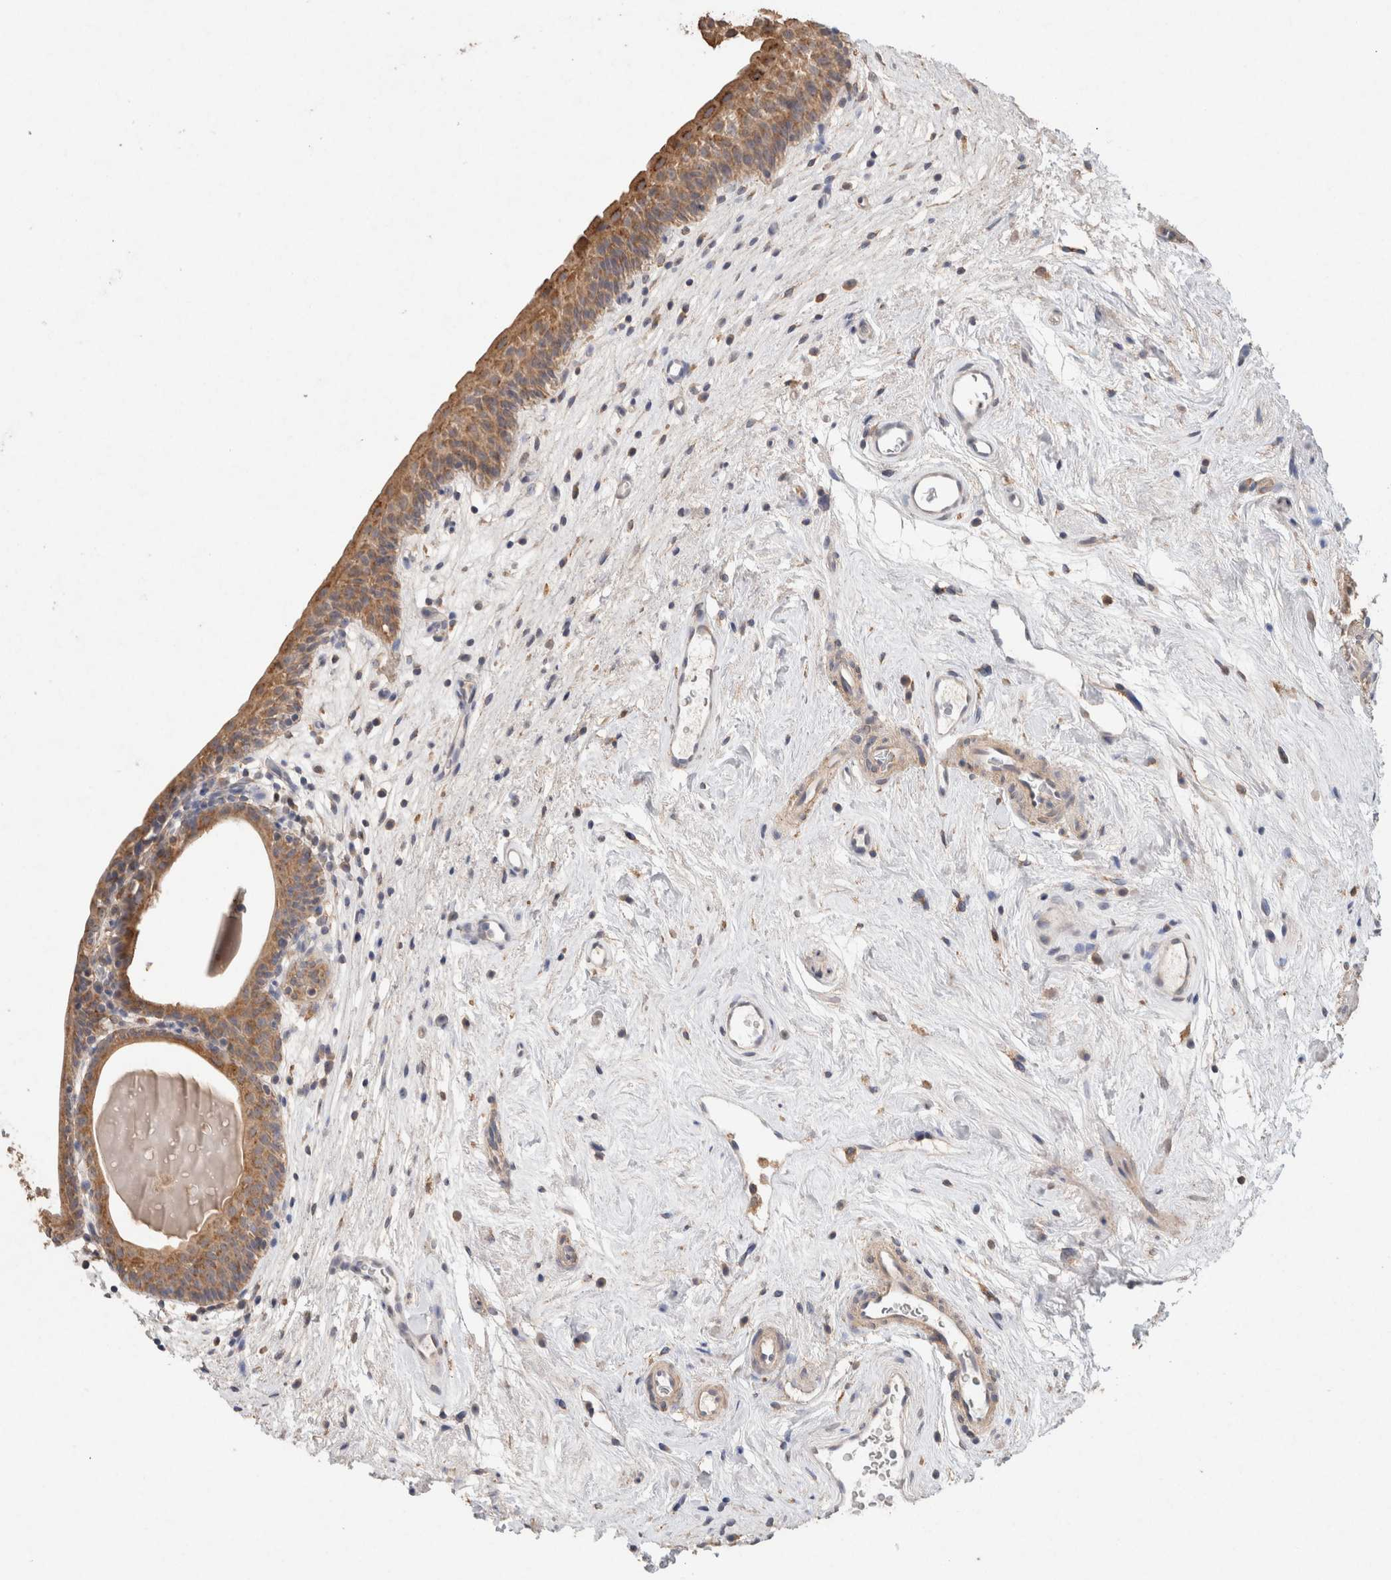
{"staining": {"intensity": "moderate", "quantity": "25%-75%", "location": "cytoplasmic/membranous"}, "tissue": "urinary bladder", "cell_type": "Urothelial cells", "image_type": "normal", "snomed": [{"axis": "morphology", "description": "Normal tissue, NOS"}, {"axis": "topography", "description": "Urinary bladder"}], "caption": "Urinary bladder stained for a protein (brown) exhibits moderate cytoplasmic/membranous positive positivity in about 25%-75% of urothelial cells.", "gene": "RAB14", "patient": {"sex": "male", "age": 83}}